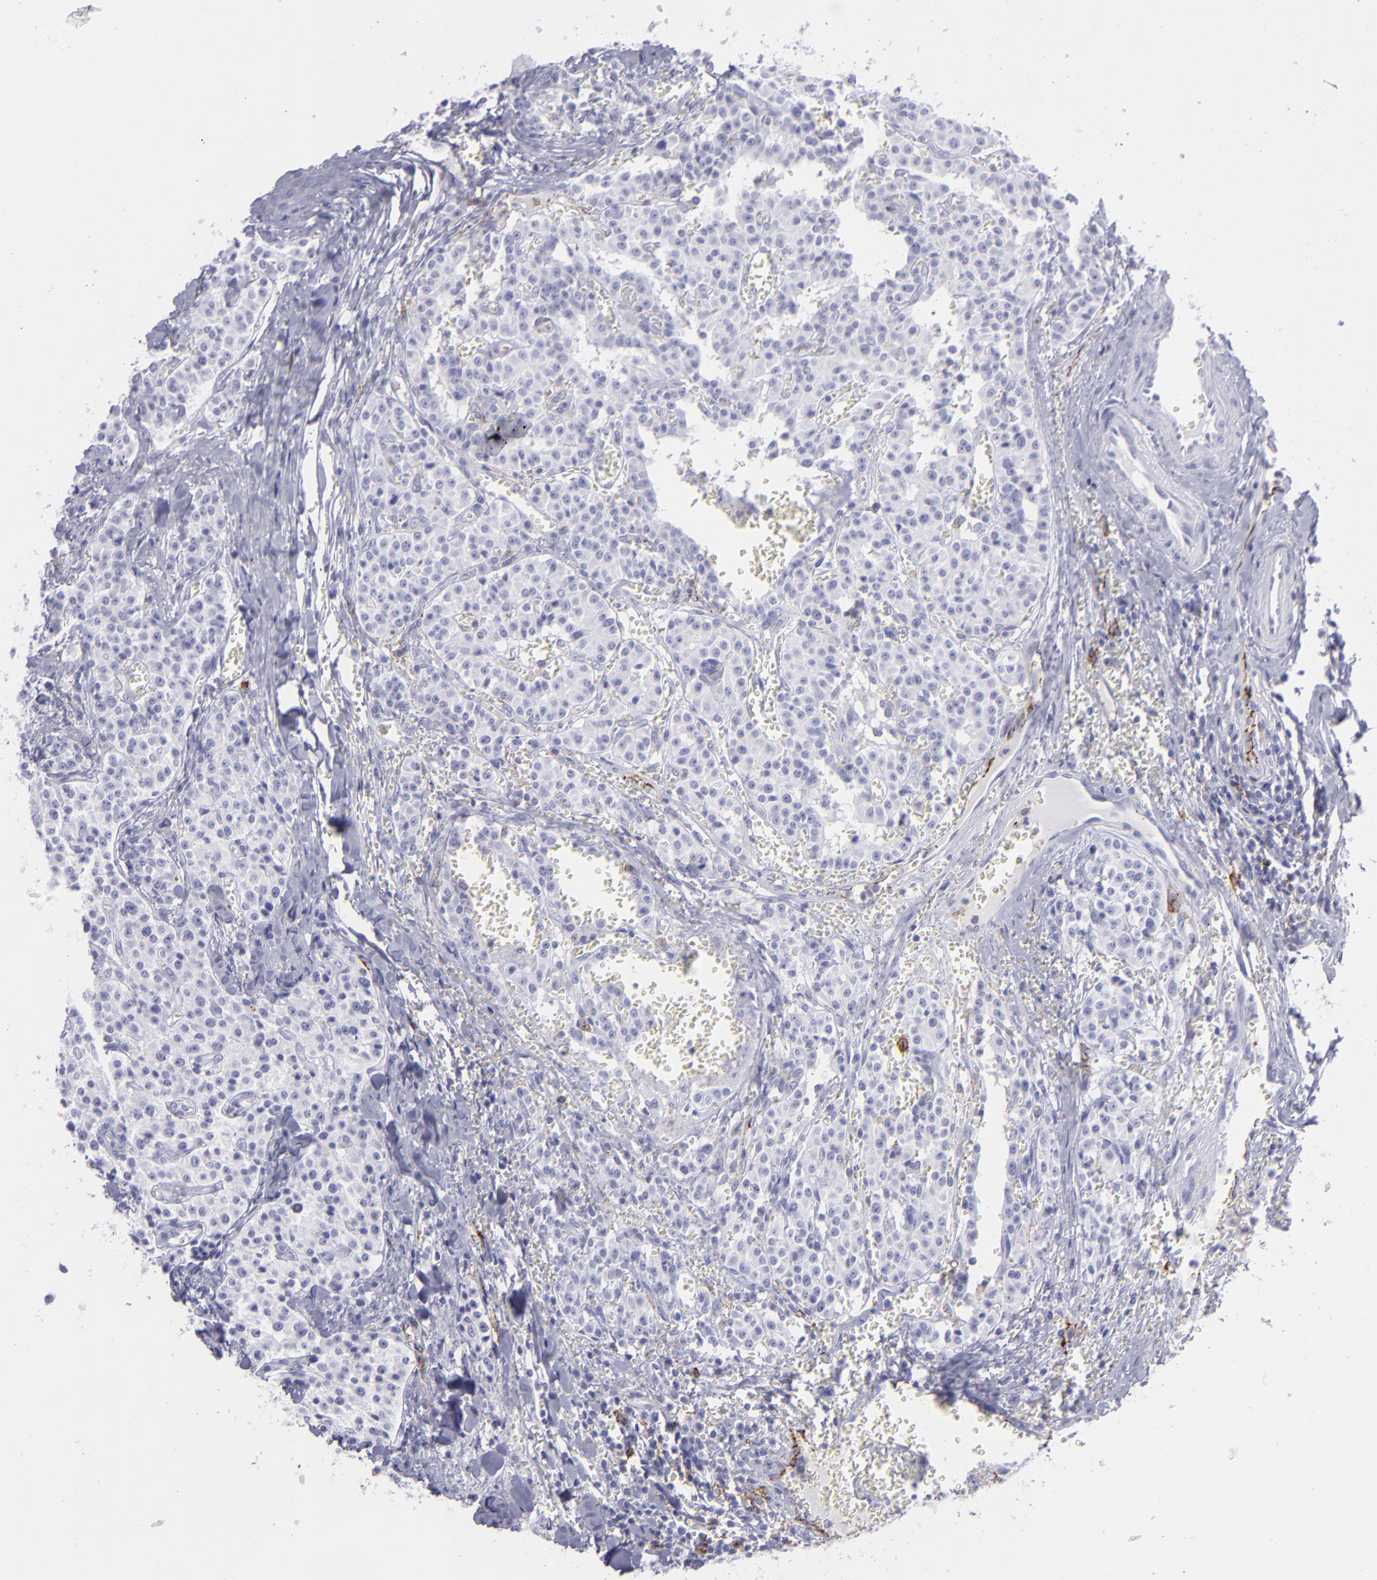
{"staining": {"intensity": "negative", "quantity": "none", "location": "none"}, "tissue": "carcinoid", "cell_type": "Tumor cells", "image_type": "cancer", "snomed": [{"axis": "morphology", "description": "Carcinoid, malignant, NOS"}, {"axis": "topography", "description": "Stomach"}], "caption": "DAB (3,3'-diaminobenzidine) immunohistochemical staining of human malignant carcinoid displays no significant staining in tumor cells.", "gene": "SELPLG", "patient": {"sex": "female", "age": 76}}